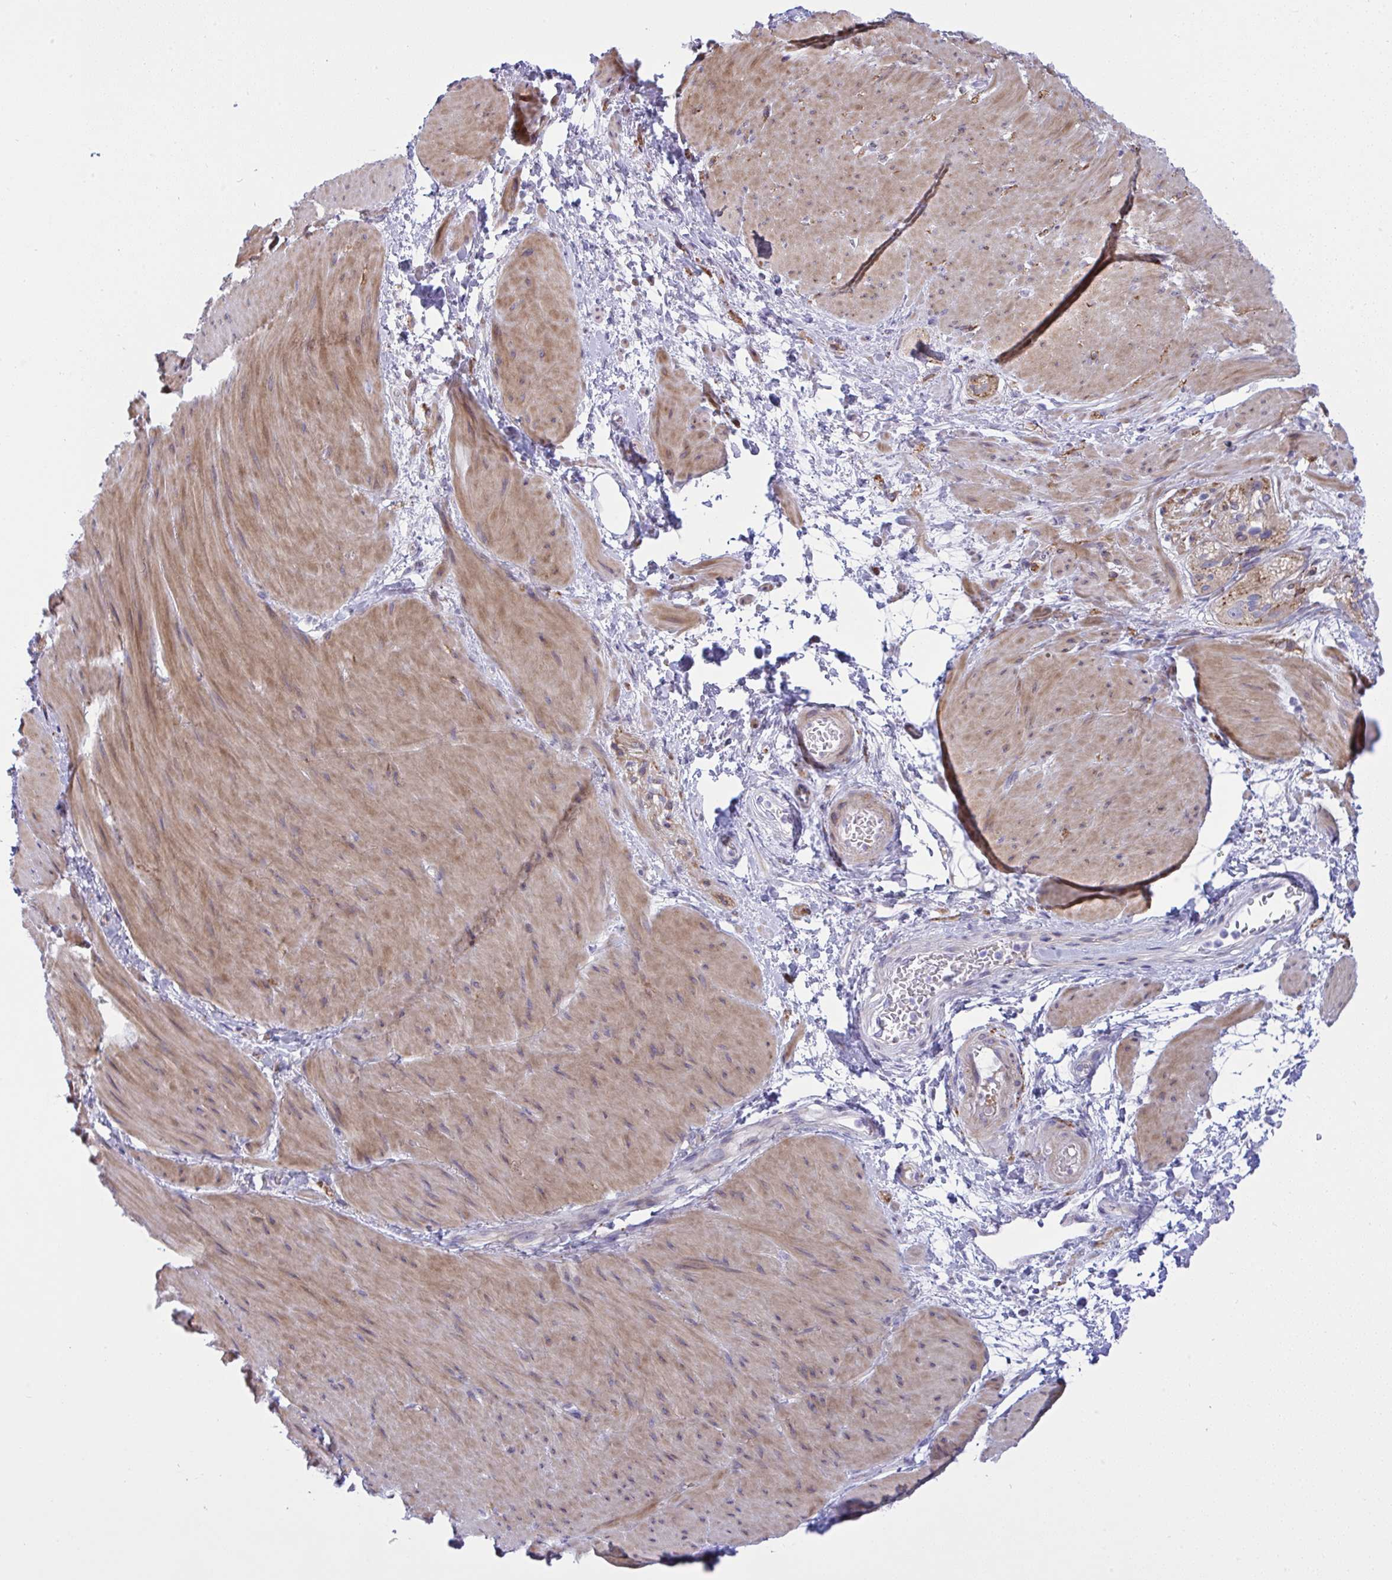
{"staining": {"intensity": "moderate", "quantity": "25%-75%", "location": "cytoplasmic/membranous"}, "tissue": "smooth muscle", "cell_type": "Smooth muscle cells", "image_type": "normal", "snomed": [{"axis": "morphology", "description": "Normal tissue, NOS"}, {"axis": "topography", "description": "Smooth muscle"}, {"axis": "topography", "description": "Rectum"}], "caption": "Immunohistochemistry (IHC) histopathology image of benign smooth muscle: smooth muscle stained using IHC reveals medium levels of moderate protein expression localized specifically in the cytoplasmic/membranous of smooth muscle cells, appearing as a cytoplasmic/membranous brown color.", "gene": "NTN1", "patient": {"sex": "male", "age": 53}}